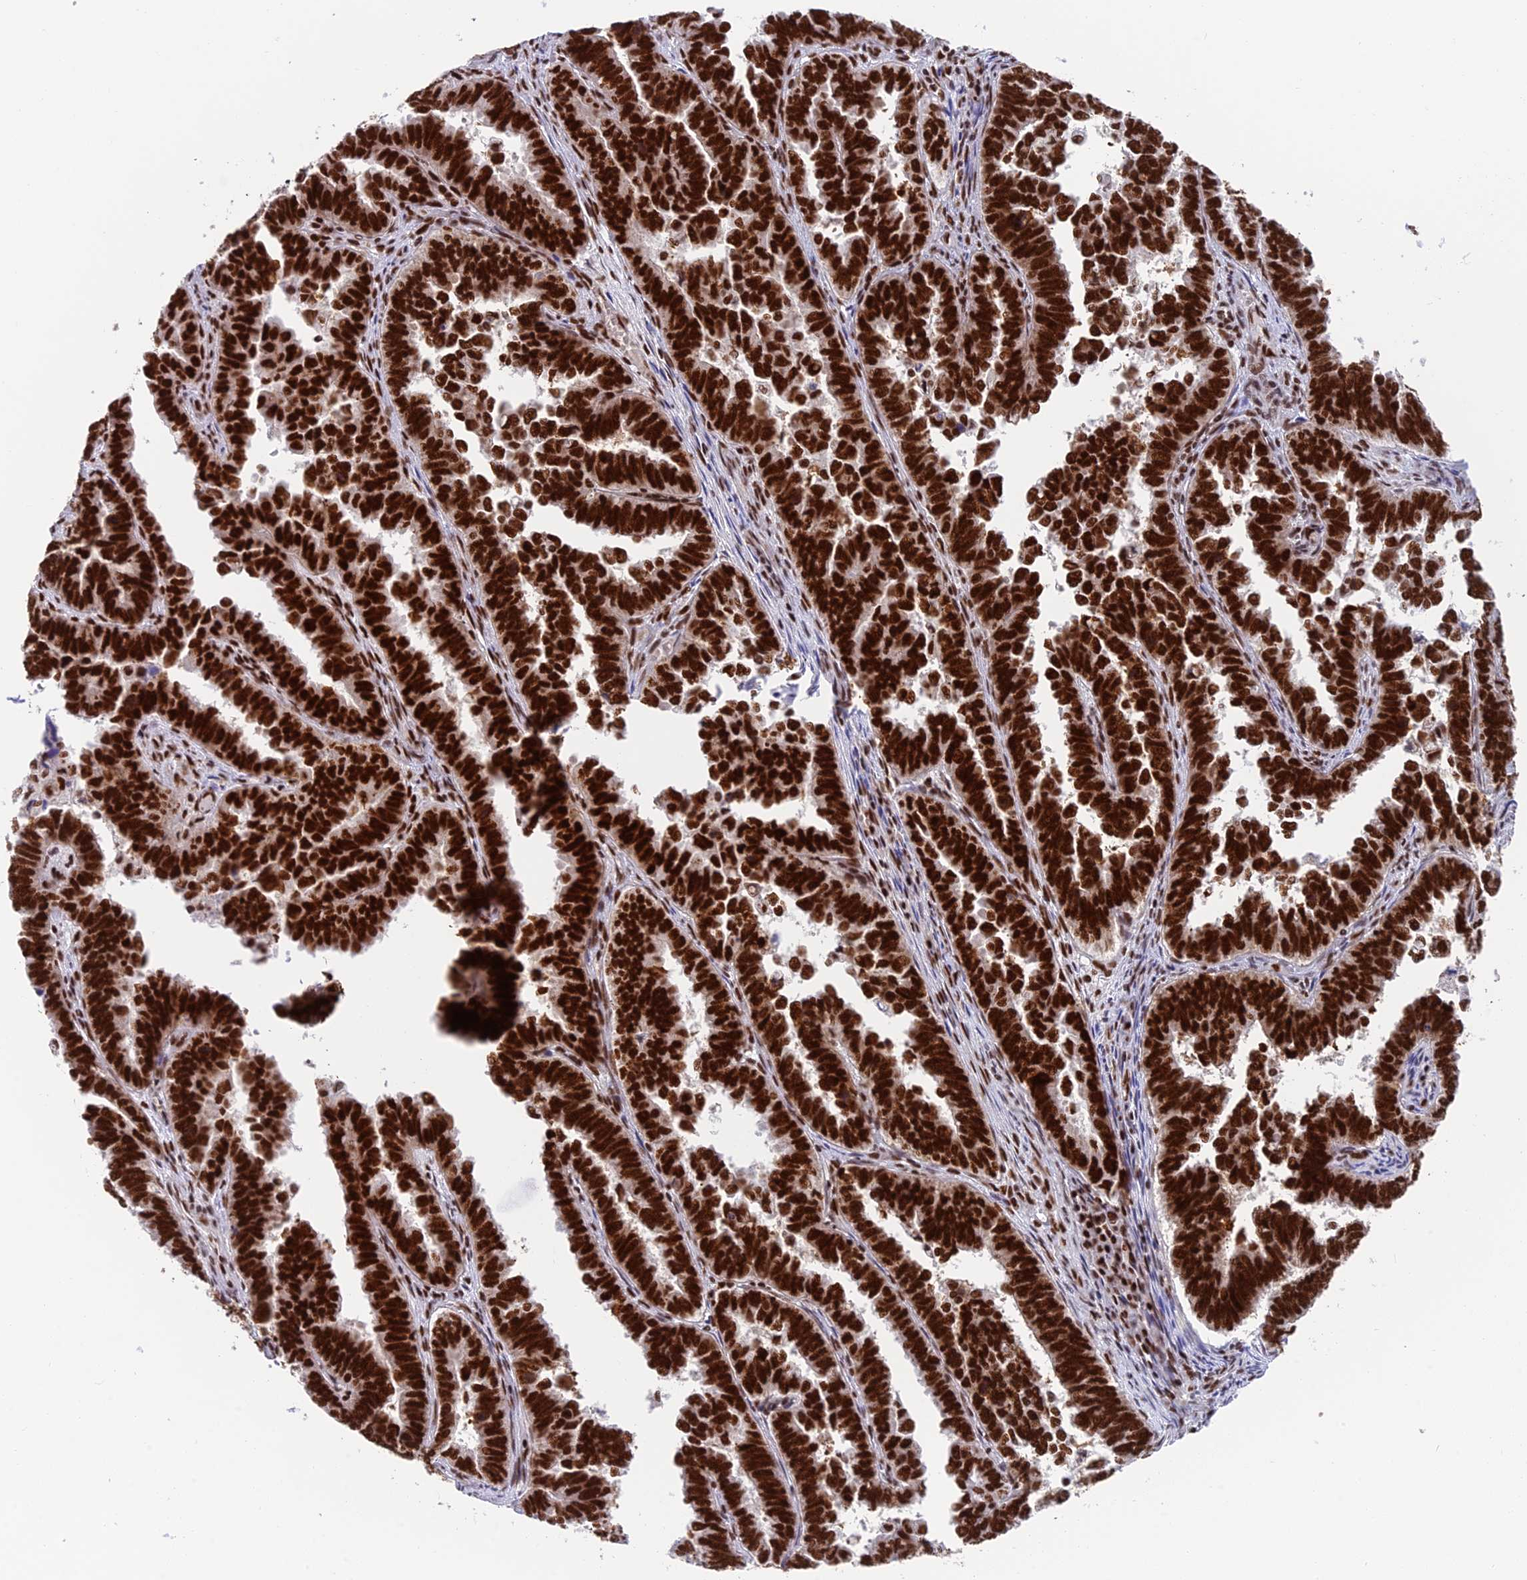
{"staining": {"intensity": "strong", "quantity": ">75%", "location": "nuclear"}, "tissue": "endometrial cancer", "cell_type": "Tumor cells", "image_type": "cancer", "snomed": [{"axis": "morphology", "description": "Adenocarcinoma, NOS"}, {"axis": "topography", "description": "Endometrium"}], "caption": "Protein analysis of adenocarcinoma (endometrial) tissue shows strong nuclear positivity in approximately >75% of tumor cells.", "gene": "EEF1AKMT3", "patient": {"sex": "female", "age": 75}}